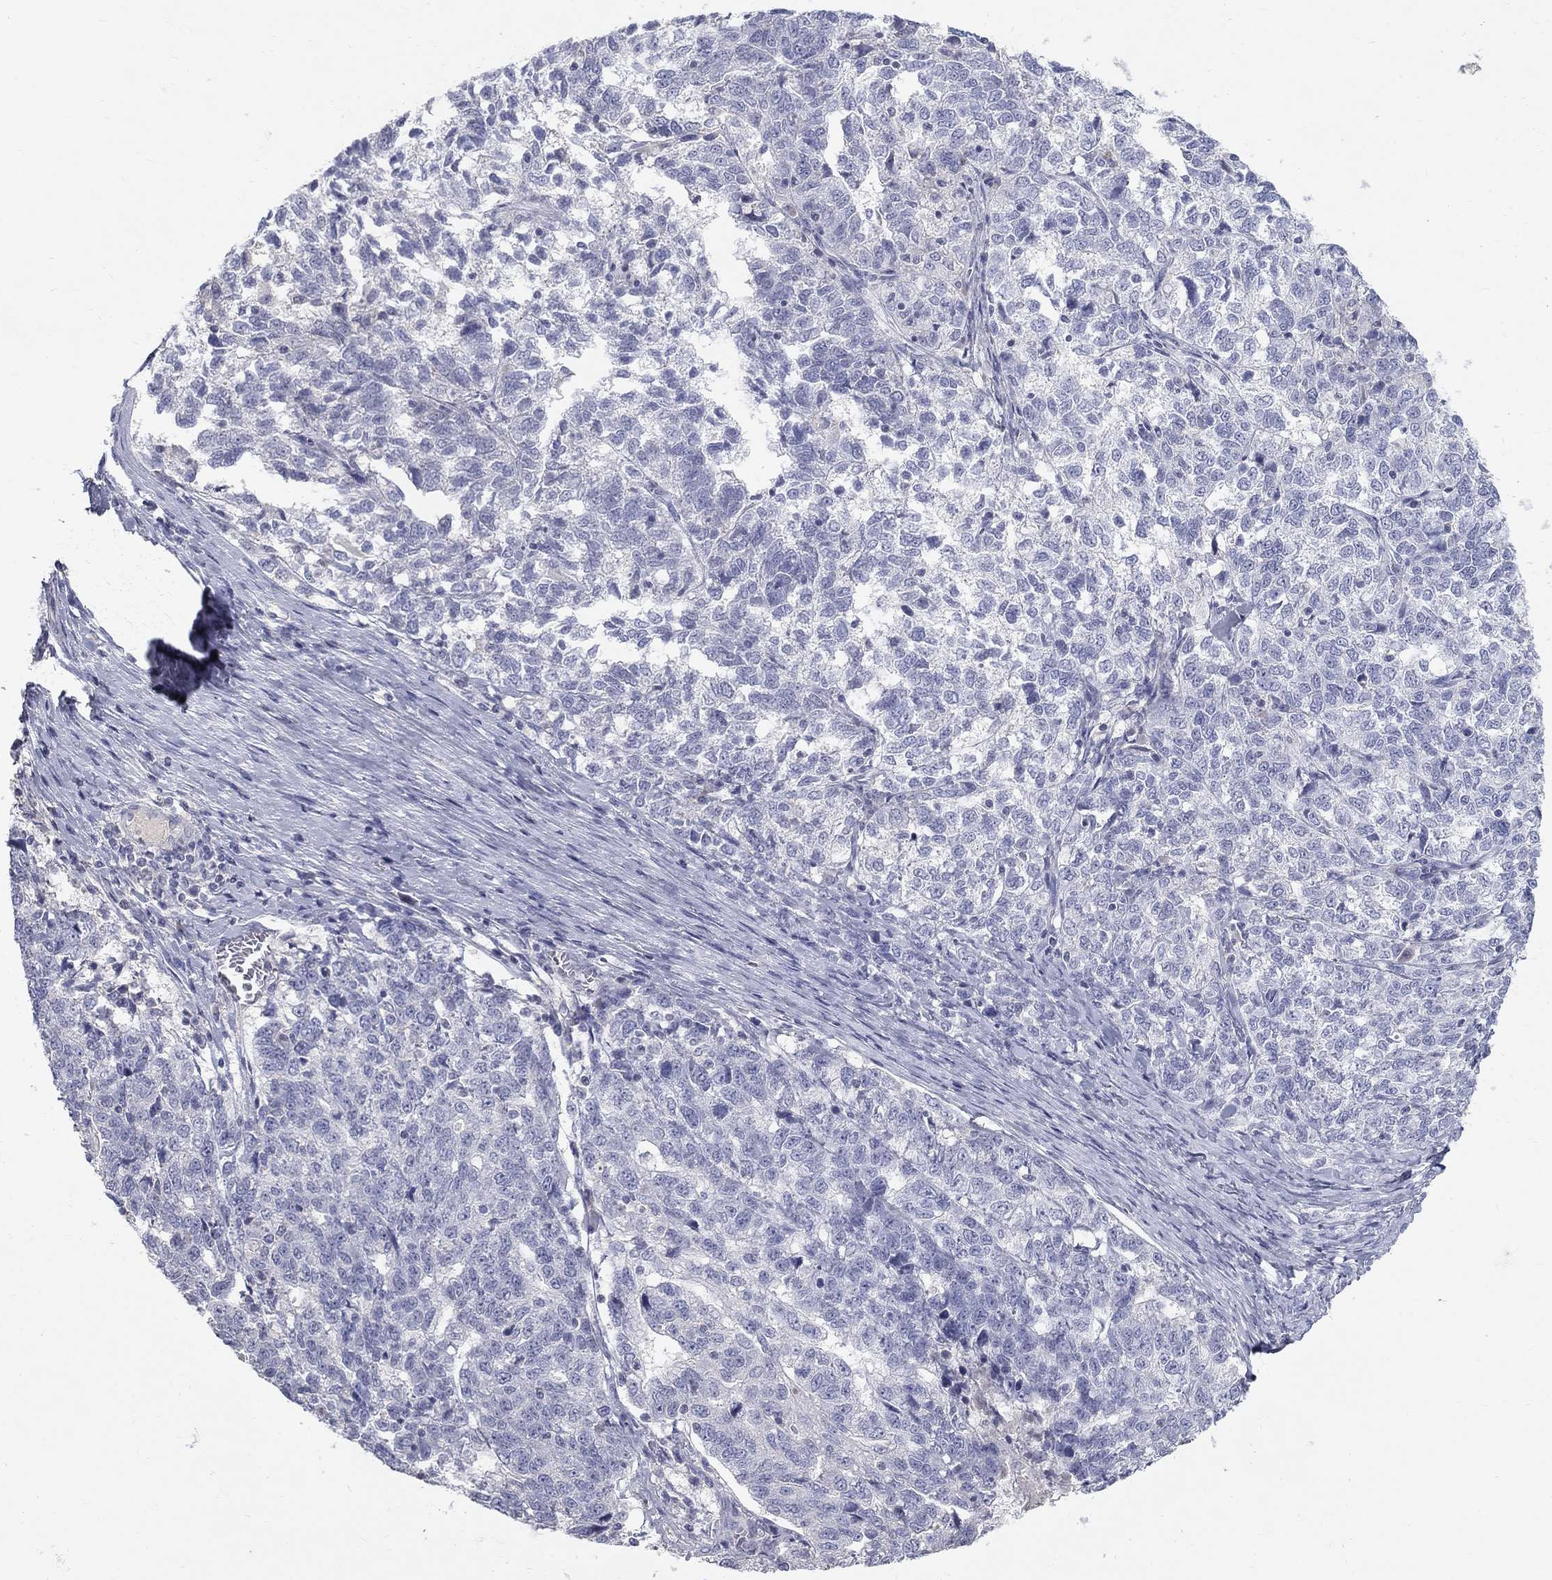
{"staining": {"intensity": "negative", "quantity": "none", "location": "none"}, "tissue": "ovarian cancer", "cell_type": "Tumor cells", "image_type": "cancer", "snomed": [{"axis": "morphology", "description": "Cystadenocarcinoma, serous, NOS"}, {"axis": "topography", "description": "Ovary"}], "caption": "This is an immunohistochemistry (IHC) image of human serous cystadenocarcinoma (ovarian). There is no positivity in tumor cells.", "gene": "PTH1R", "patient": {"sex": "female", "age": 71}}